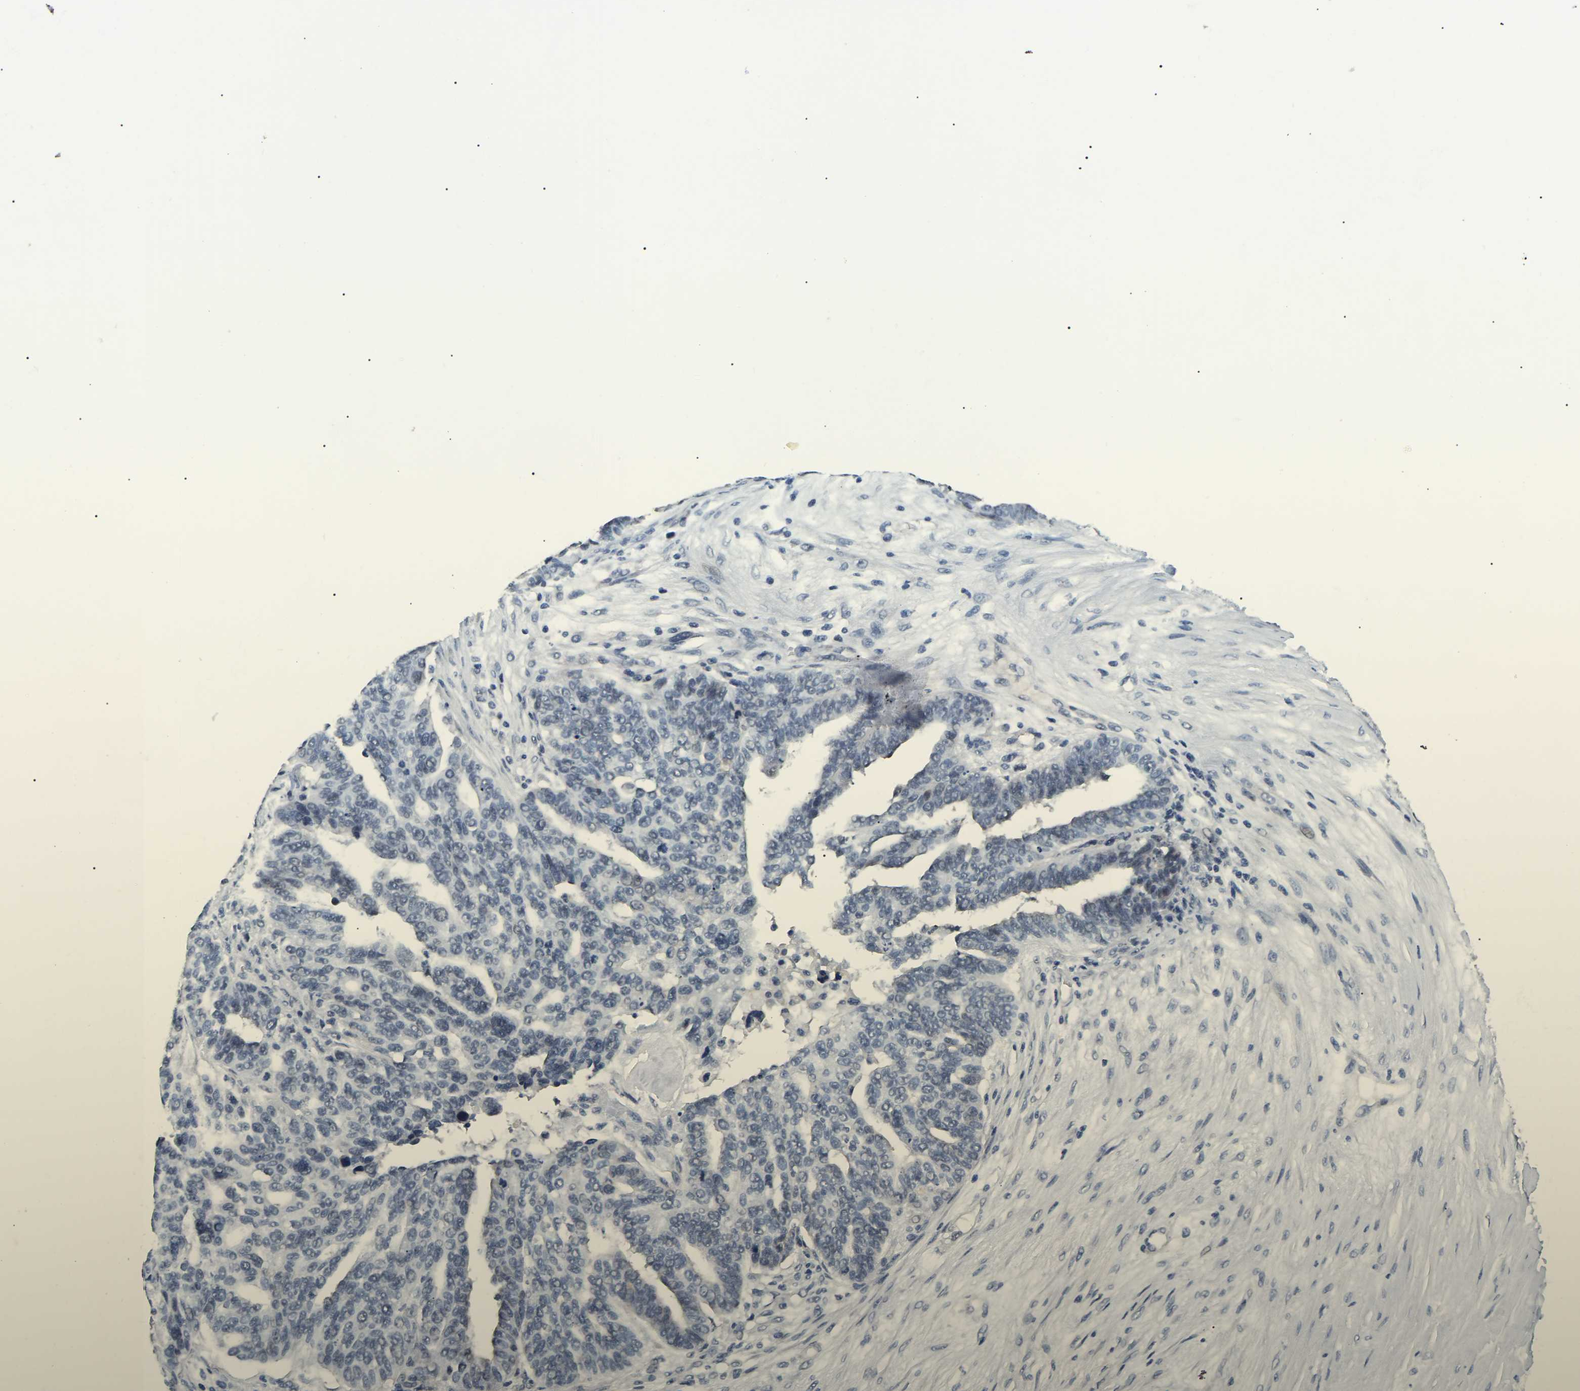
{"staining": {"intensity": "negative", "quantity": "none", "location": "none"}, "tissue": "ovarian cancer", "cell_type": "Tumor cells", "image_type": "cancer", "snomed": [{"axis": "morphology", "description": "Cystadenocarcinoma, serous, NOS"}, {"axis": "topography", "description": "Ovary"}], "caption": "The IHC photomicrograph has no significant expression in tumor cells of serous cystadenocarcinoma (ovarian) tissue.", "gene": "PPM1E", "patient": {"sex": "female", "age": 59}}